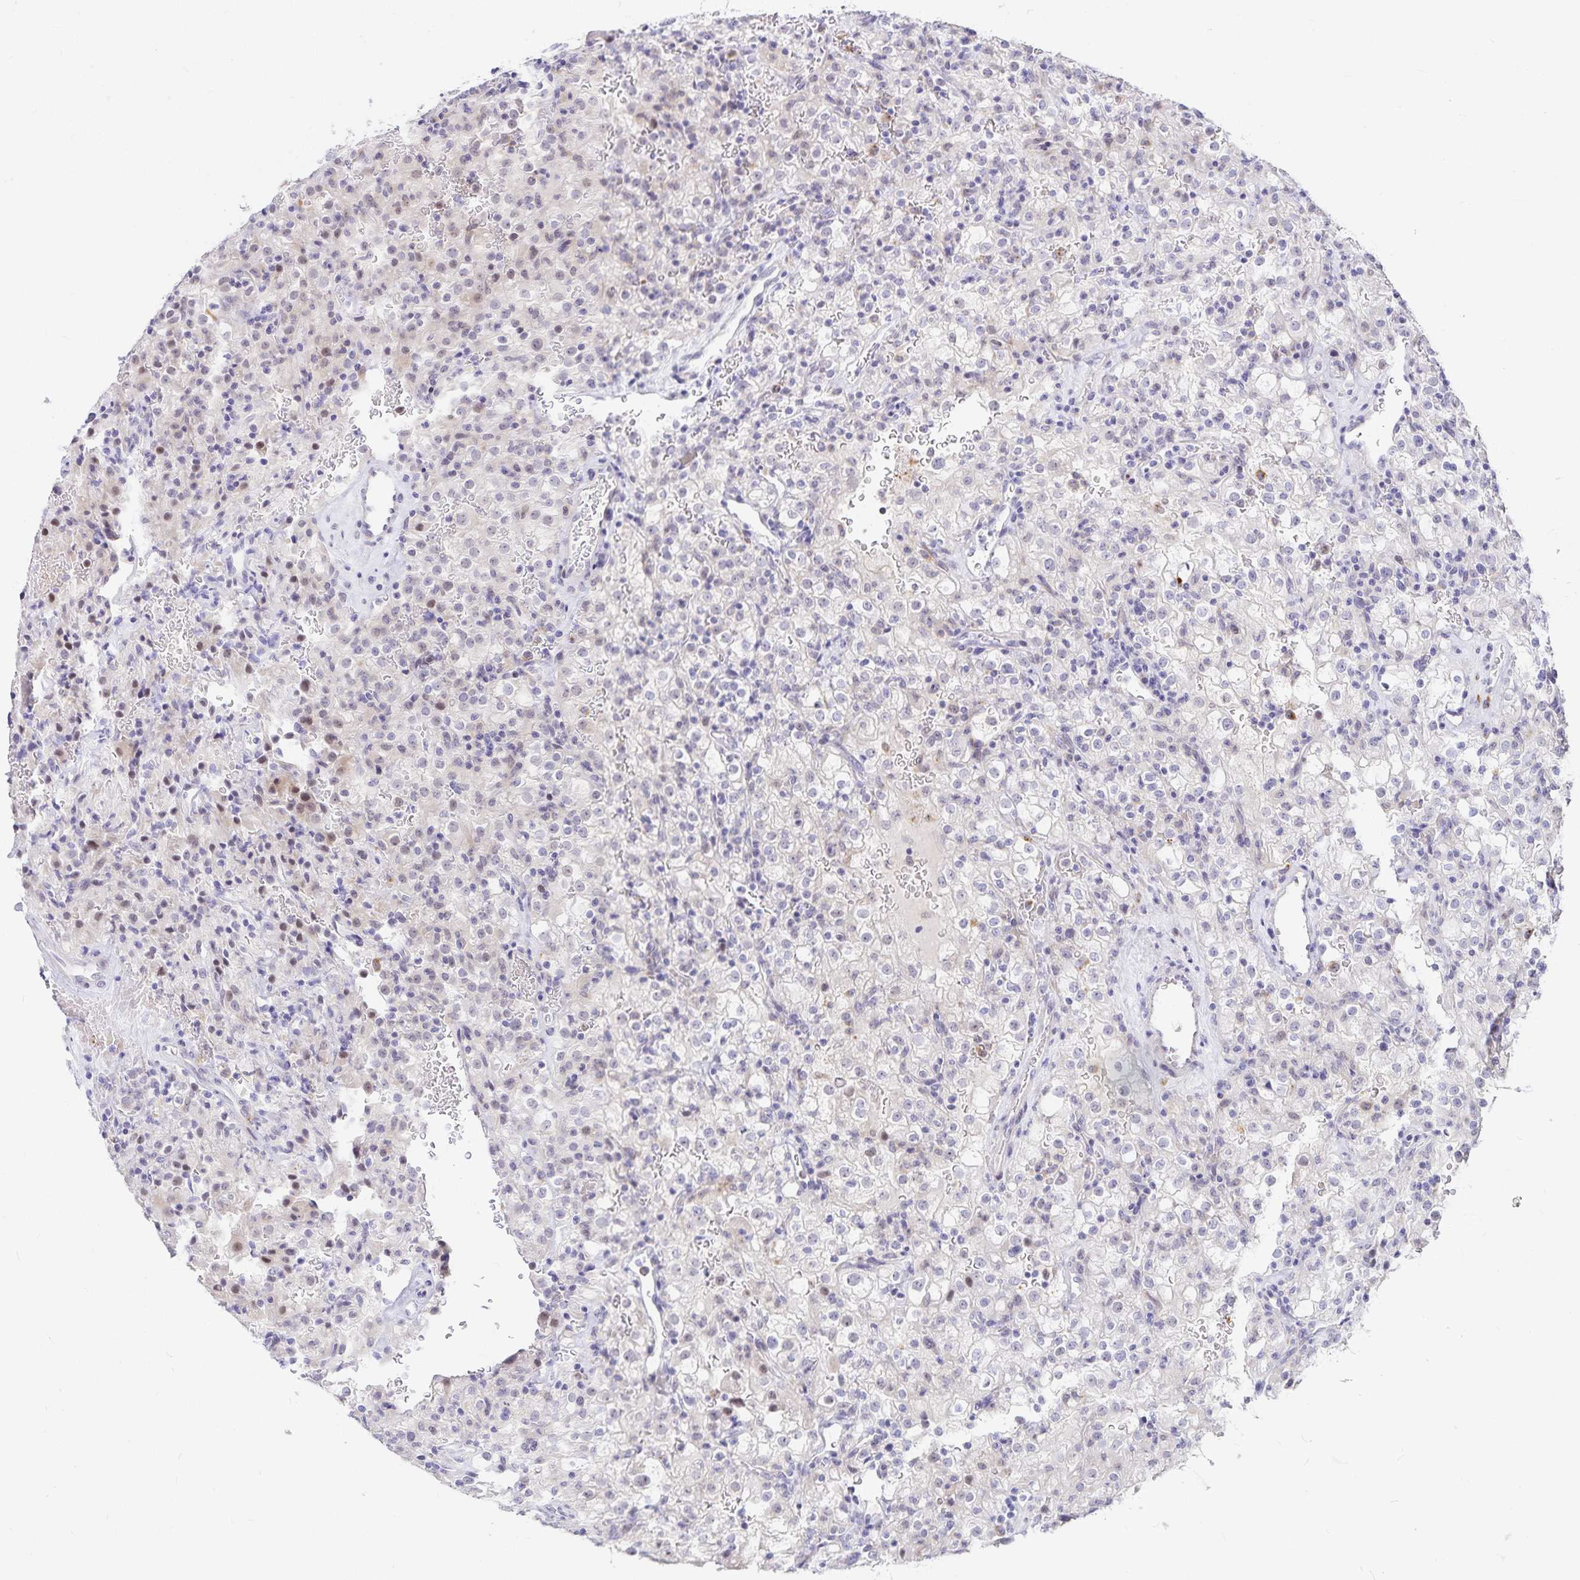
{"staining": {"intensity": "negative", "quantity": "none", "location": "none"}, "tissue": "renal cancer", "cell_type": "Tumor cells", "image_type": "cancer", "snomed": [{"axis": "morphology", "description": "Adenocarcinoma, NOS"}, {"axis": "topography", "description": "Kidney"}], "caption": "Tumor cells show no significant protein staining in renal adenocarcinoma. The staining was performed using DAB to visualize the protein expression in brown, while the nuclei were stained in blue with hematoxylin (Magnification: 20x).", "gene": "KBTBD13", "patient": {"sex": "female", "age": 74}}